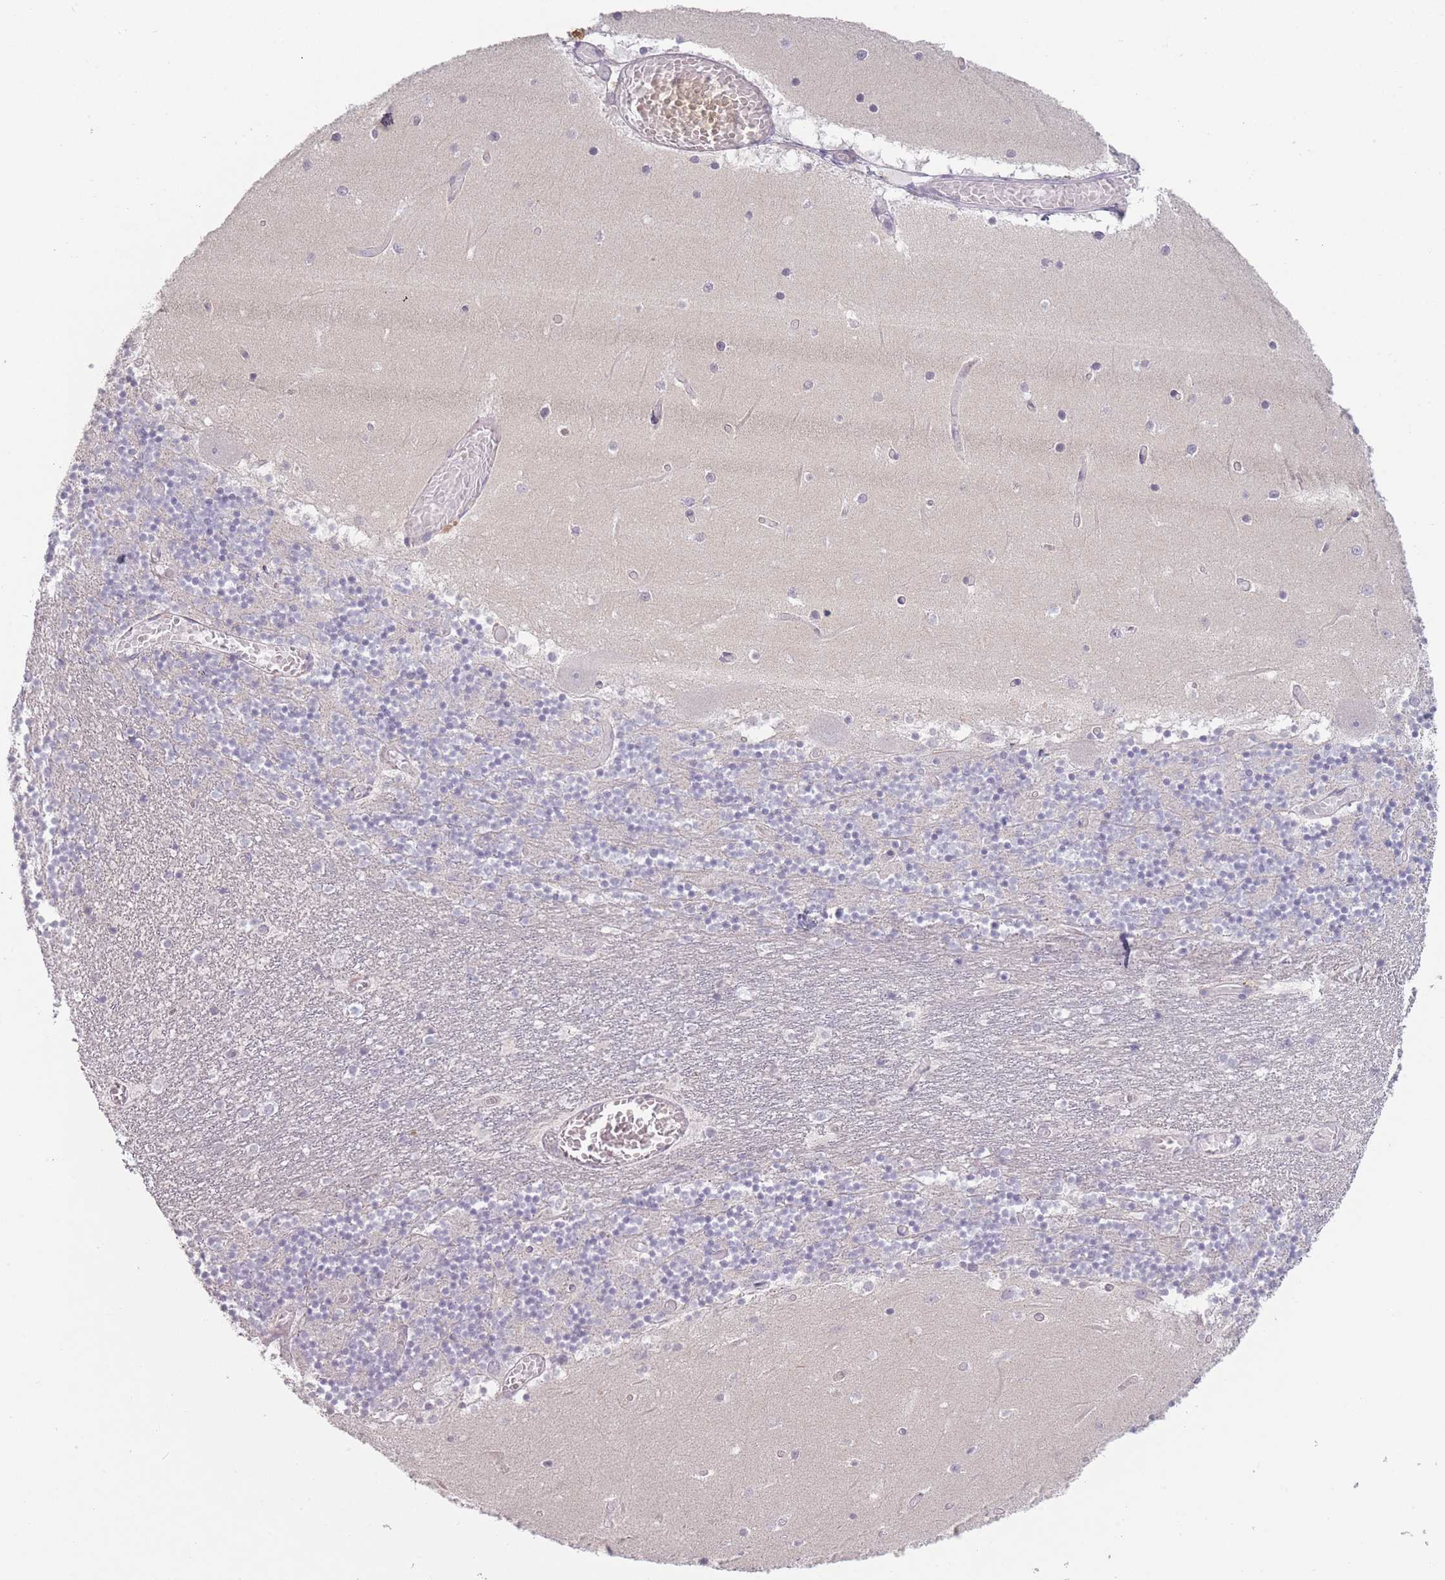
{"staining": {"intensity": "negative", "quantity": "none", "location": "none"}, "tissue": "cerebellum", "cell_type": "Cells in granular layer", "image_type": "normal", "snomed": [{"axis": "morphology", "description": "Normal tissue, NOS"}, {"axis": "topography", "description": "Cerebellum"}], "caption": "Immunohistochemical staining of normal cerebellum shows no significant expression in cells in granular layer. (IHC, brightfield microscopy, high magnification).", "gene": "RASL10B", "patient": {"sex": "female", "age": 28}}